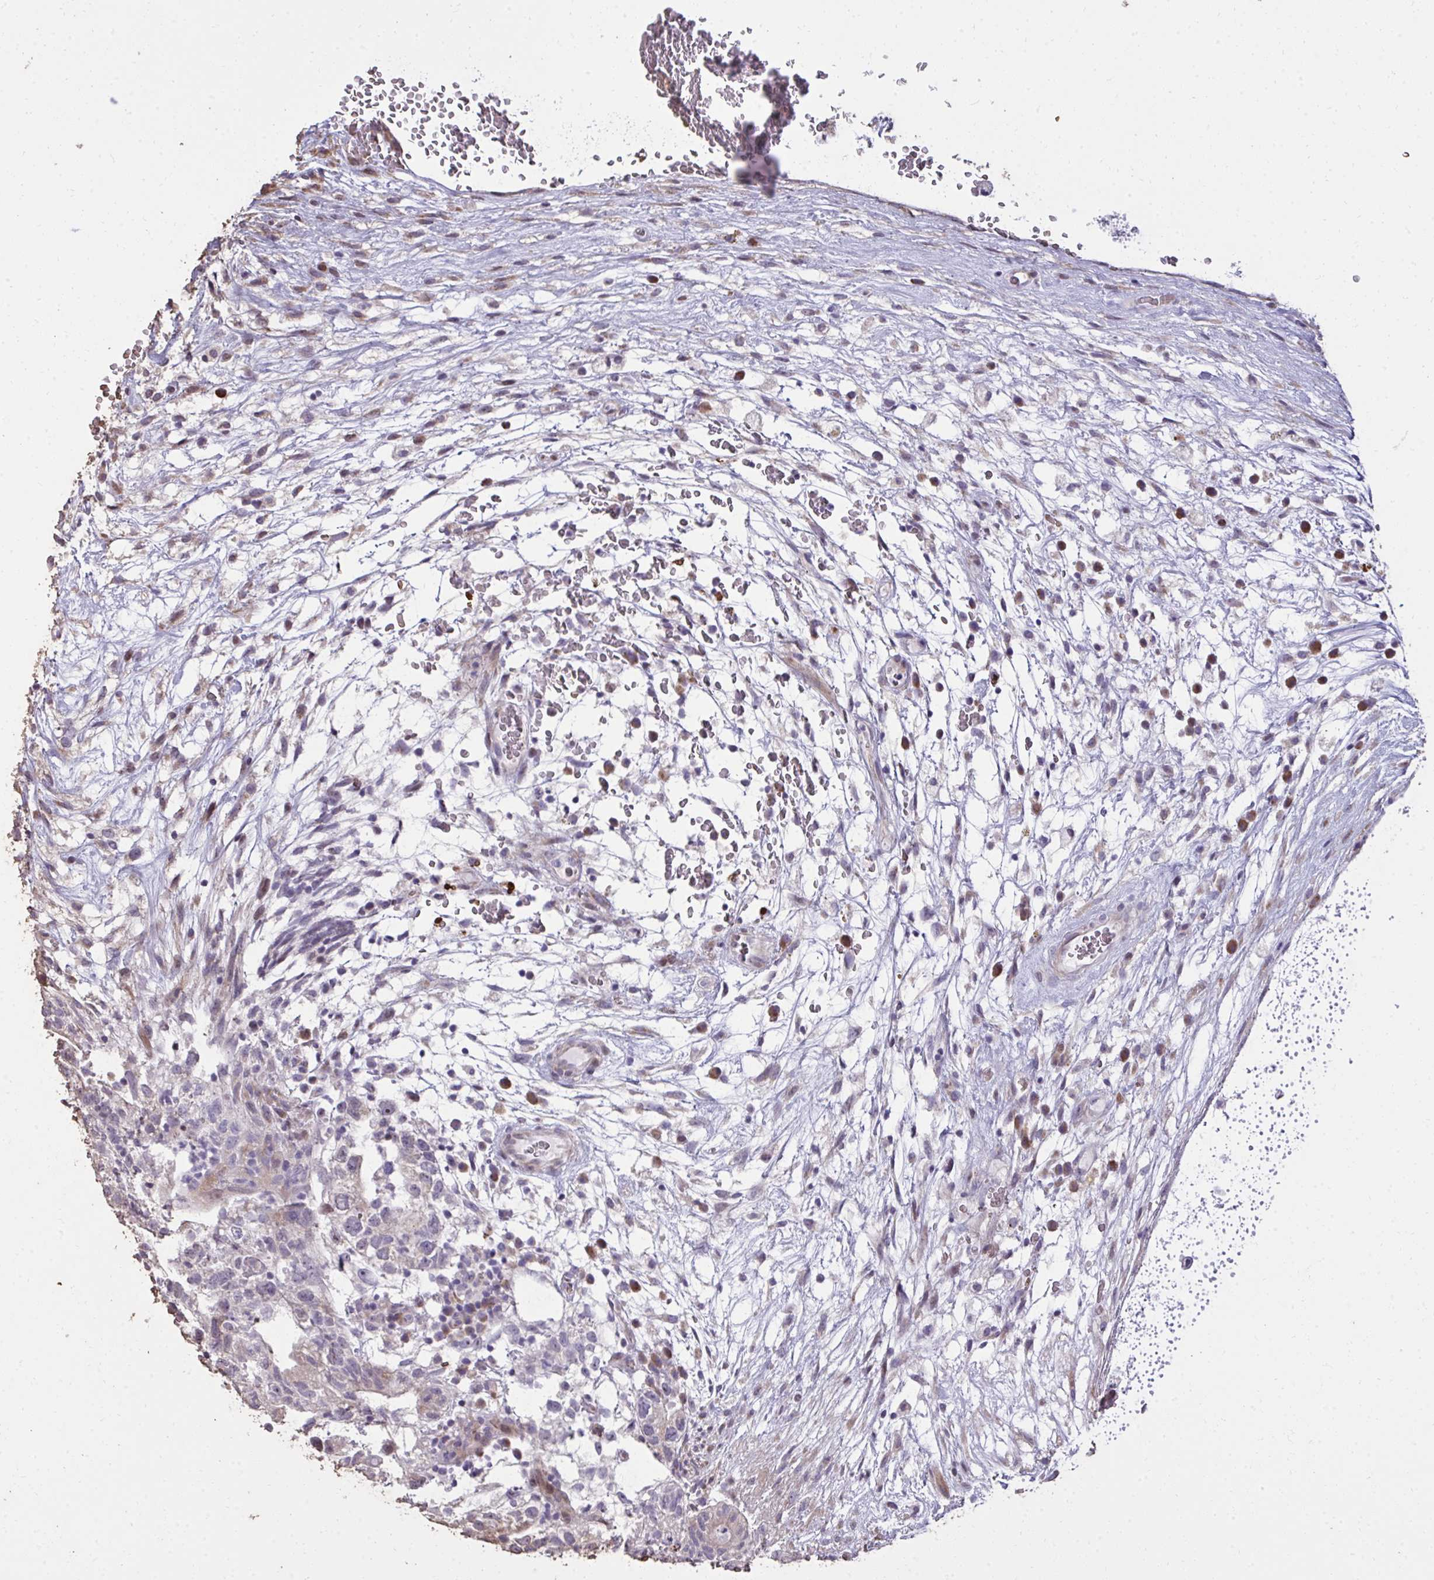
{"staining": {"intensity": "negative", "quantity": "none", "location": "none"}, "tissue": "testis cancer", "cell_type": "Tumor cells", "image_type": "cancer", "snomed": [{"axis": "morphology", "description": "Normal tissue, NOS"}, {"axis": "morphology", "description": "Carcinoma, Embryonal, NOS"}, {"axis": "topography", "description": "Testis"}], "caption": "This is an immunohistochemistry photomicrograph of human testis cancer (embryonal carcinoma). There is no expression in tumor cells.", "gene": "FIBCD1", "patient": {"sex": "male", "age": 32}}